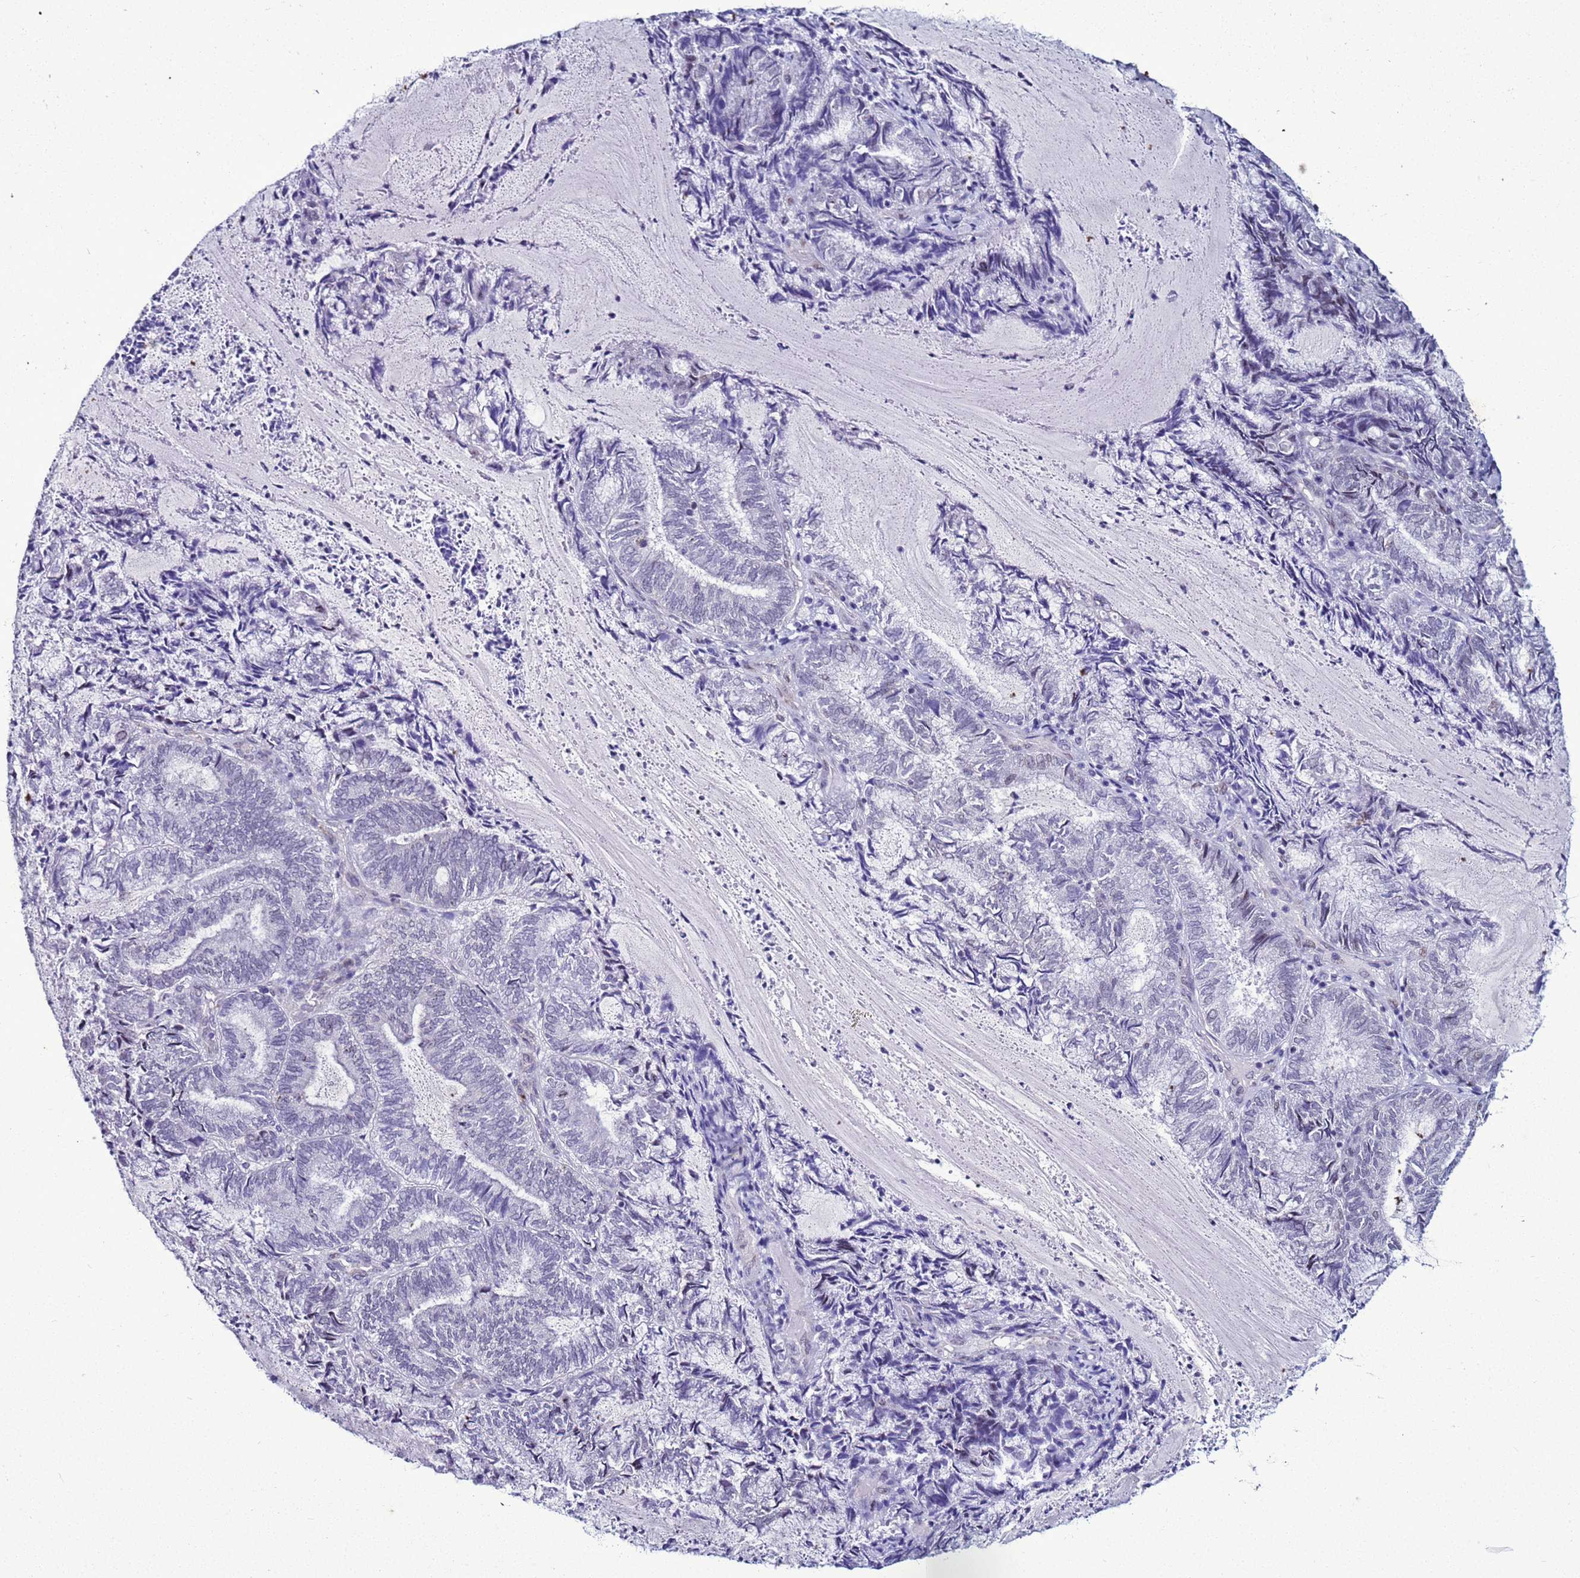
{"staining": {"intensity": "negative", "quantity": "none", "location": "none"}, "tissue": "endometrial cancer", "cell_type": "Tumor cells", "image_type": "cancer", "snomed": [{"axis": "morphology", "description": "Adenocarcinoma, NOS"}, {"axis": "topography", "description": "Endometrium"}], "caption": "Adenocarcinoma (endometrial) was stained to show a protein in brown. There is no significant positivity in tumor cells.", "gene": "LRRC10B", "patient": {"sex": "female", "age": 80}}